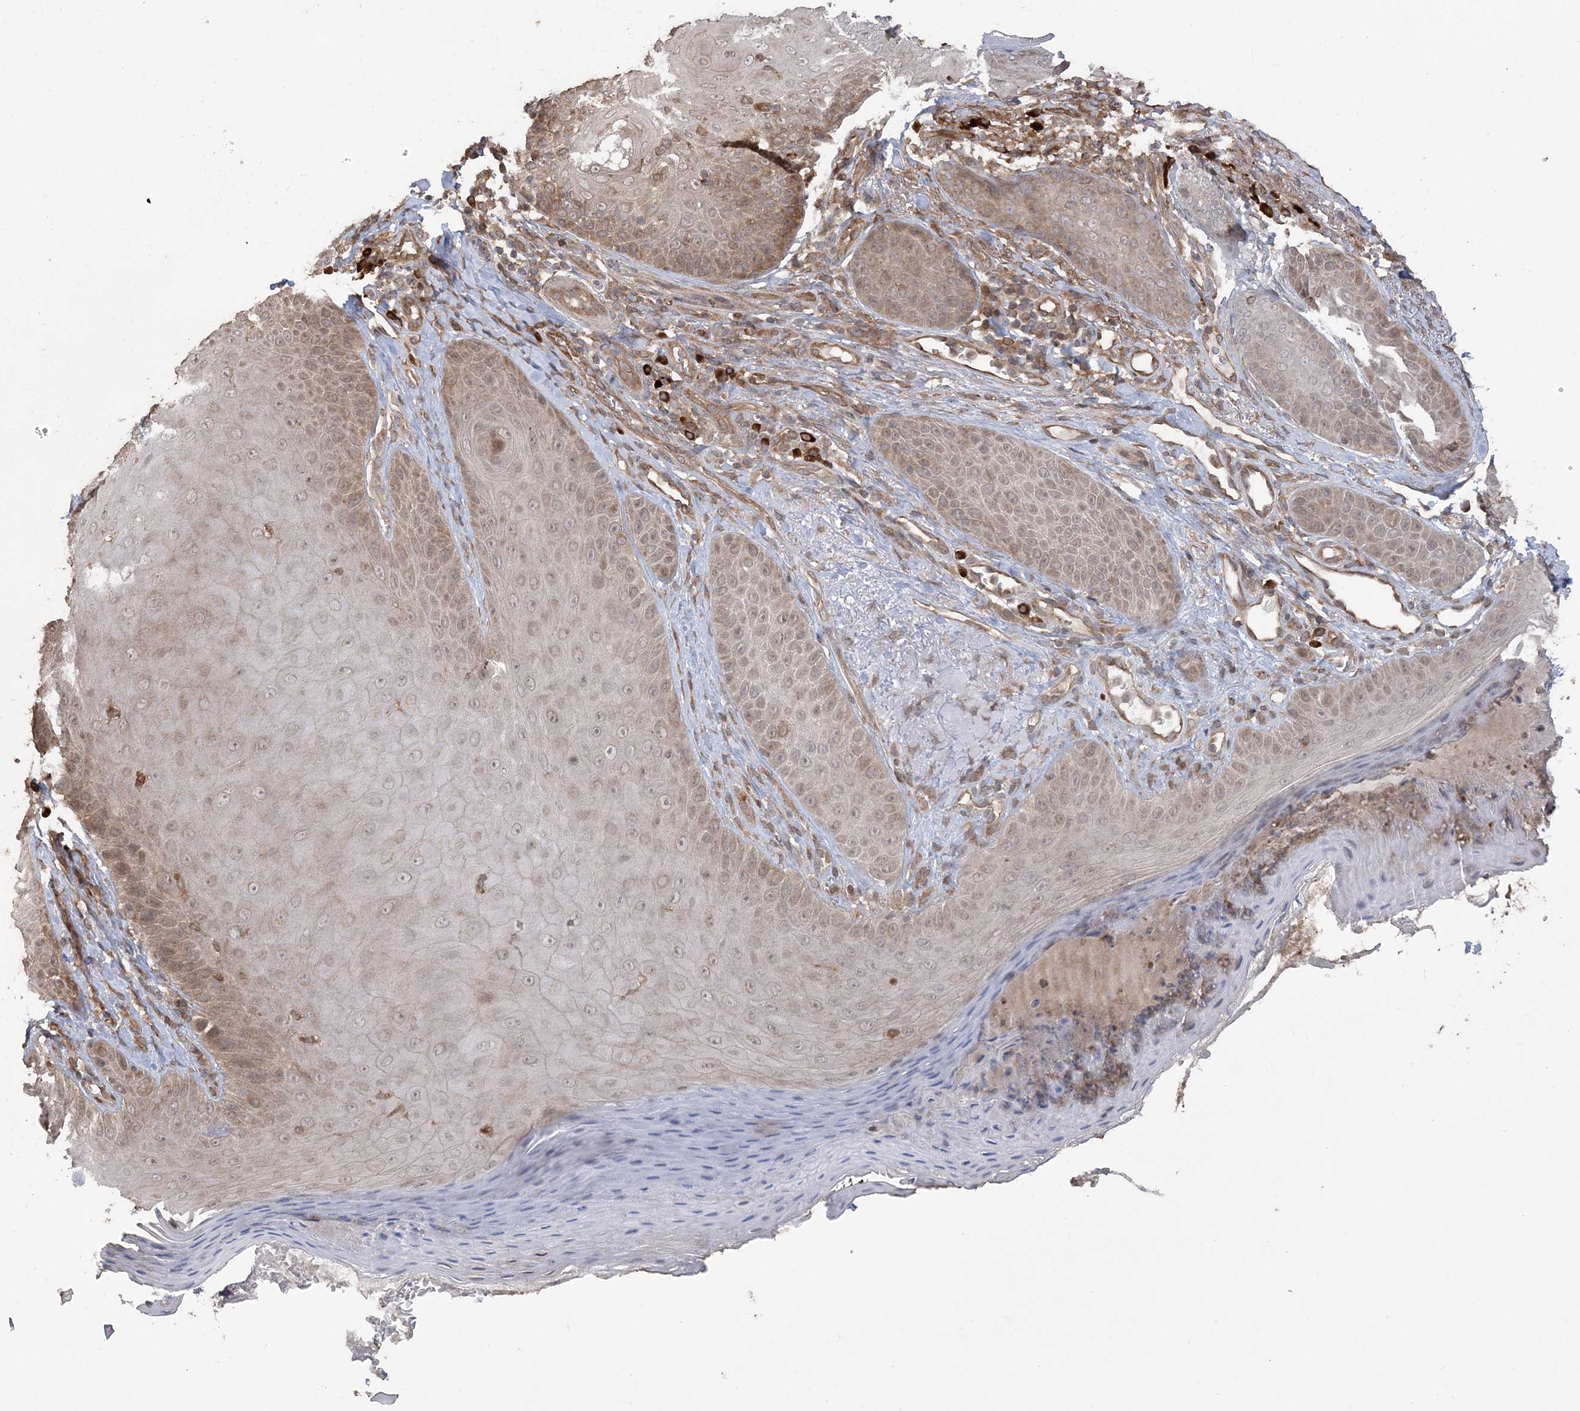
{"staining": {"intensity": "moderate", "quantity": ">75%", "location": "cytoplasmic/membranous"}, "tissue": "skin", "cell_type": "Fibroblasts", "image_type": "normal", "snomed": [{"axis": "morphology", "description": "Normal tissue, NOS"}, {"axis": "topography", "description": "Skin"}], "caption": "Normal skin displays moderate cytoplasmic/membranous positivity in about >75% of fibroblasts.", "gene": "HERPUD1", "patient": {"sex": "male", "age": 57}}